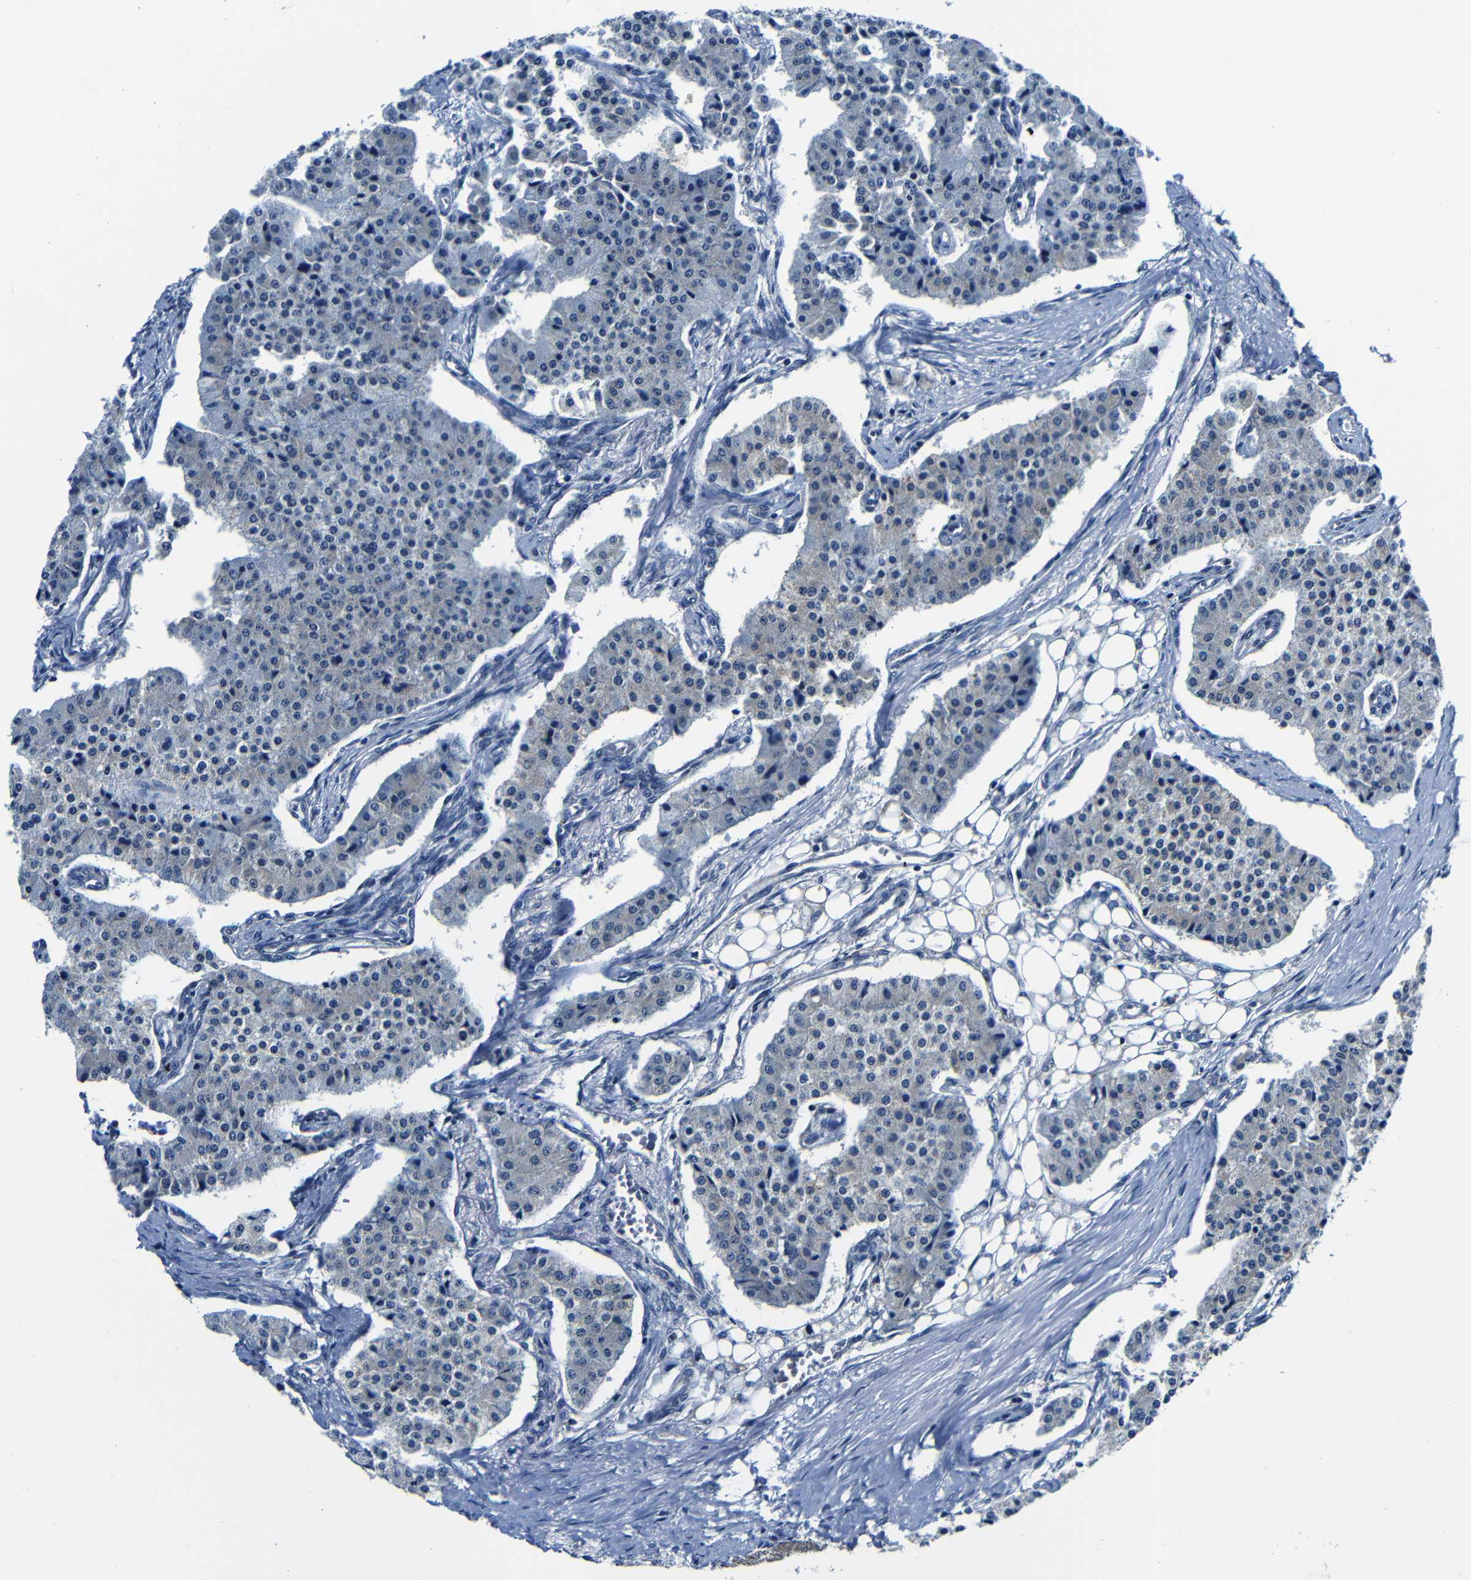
{"staining": {"intensity": "weak", "quantity": "<25%", "location": "cytoplasmic/membranous"}, "tissue": "carcinoid", "cell_type": "Tumor cells", "image_type": "cancer", "snomed": [{"axis": "morphology", "description": "Carcinoid, malignant, NOS"}, {"axis": "topography", "description": "Colon"}], "caption": "The photomicrograph demonstrates no significant expression in tumor cells of malignant carcinoid.", "gene": "FKBP14", "patient": {"sex": "female", "age": 52}}